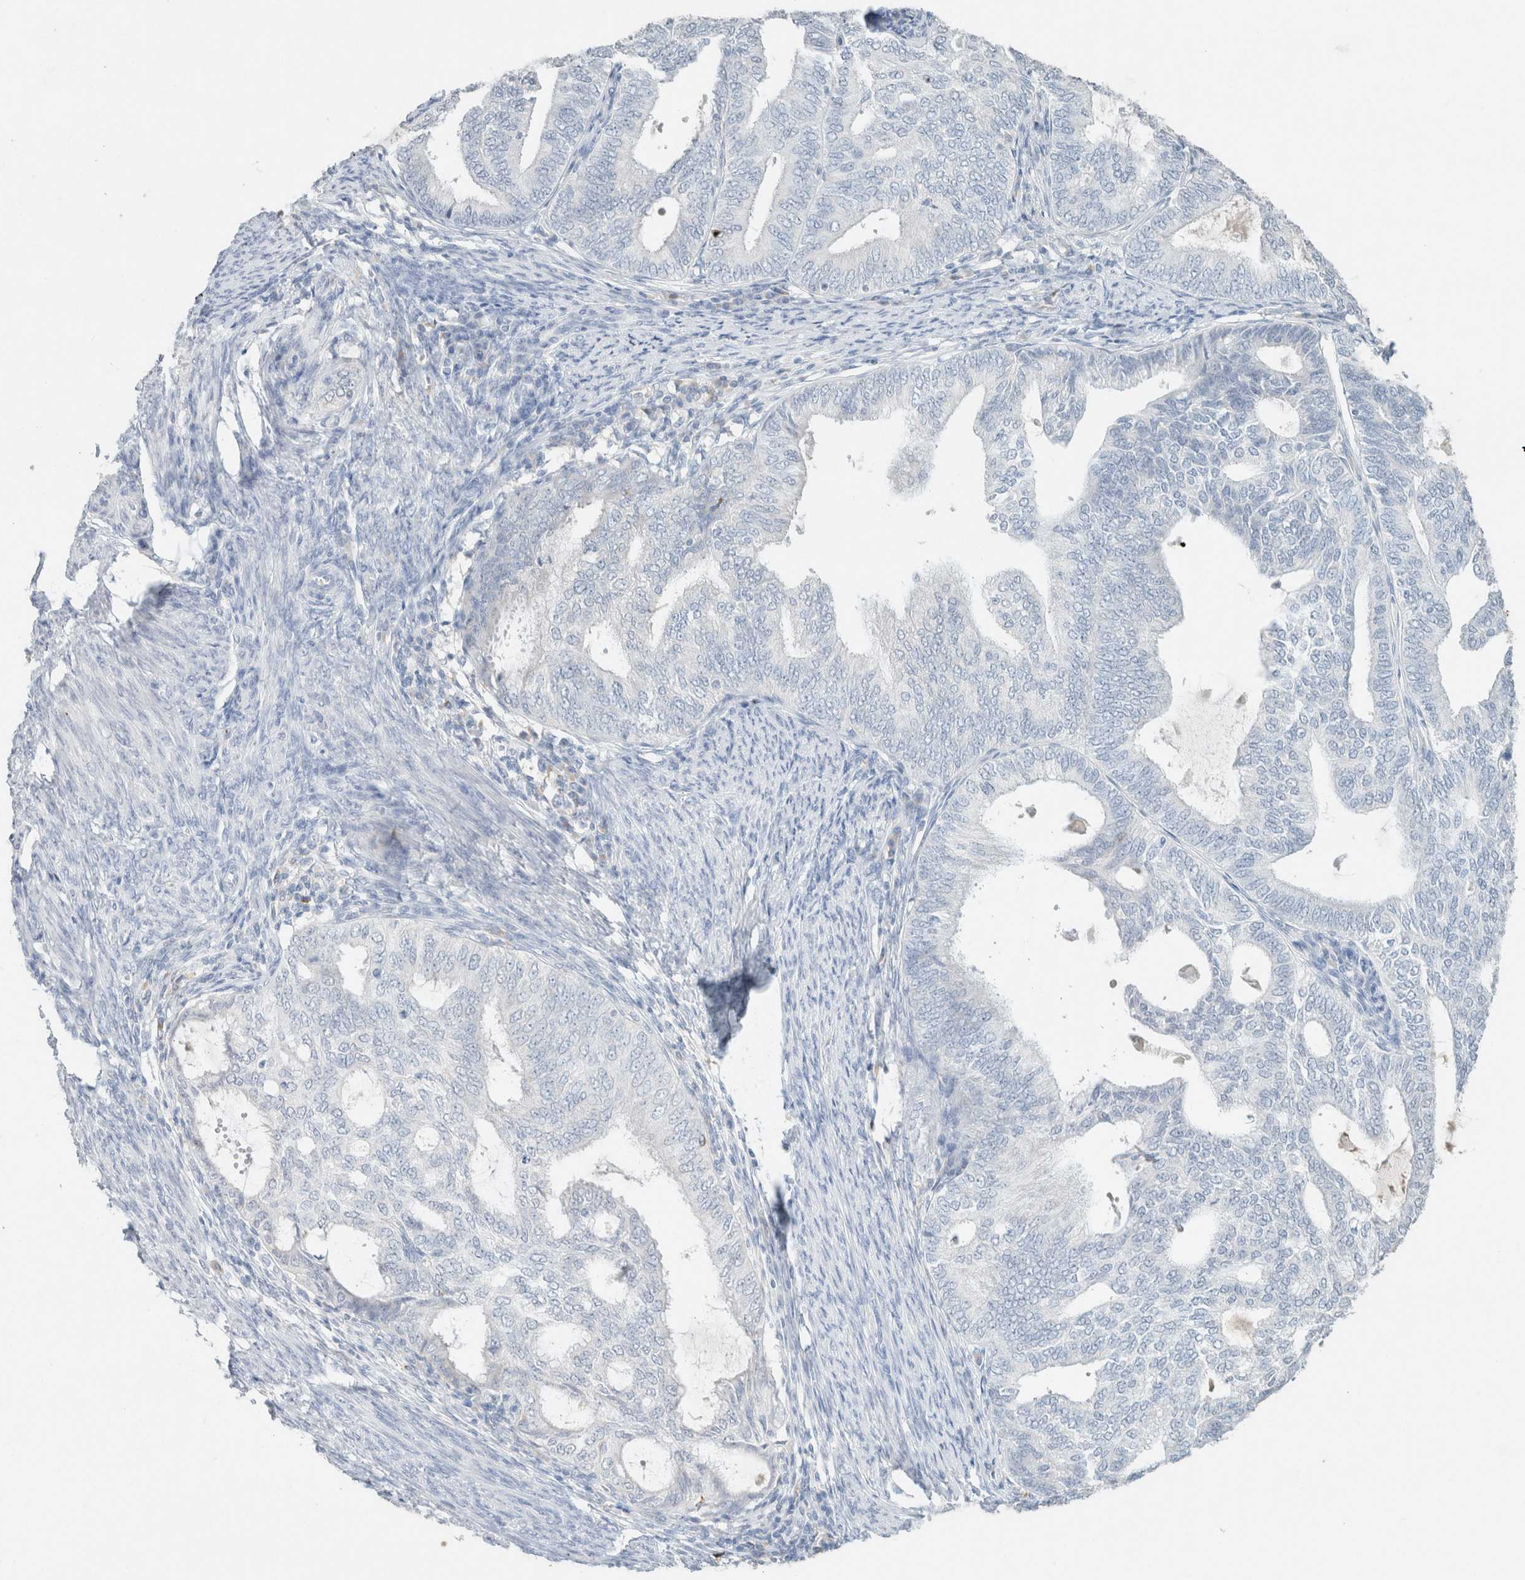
{"staining": {"intensity": "negative", "quantity": "none", "location": "none"}, "tissue": "endometrial cancer", "cell_type": "Tumor cells", "image_type": "cancer", "snomed": [{"axis": "morphology", "description": "Adenocarcinoma, NOS"}, {"axis": "topography", "description": "Endometrium"}], "caption": "Human endometrial cancer stained for a protein using immunohistochemistry (IHC) demonstrates no positivity in tumor cells.", "gene": "CPA1", "patient": {"sex": "female", "age": 58}}